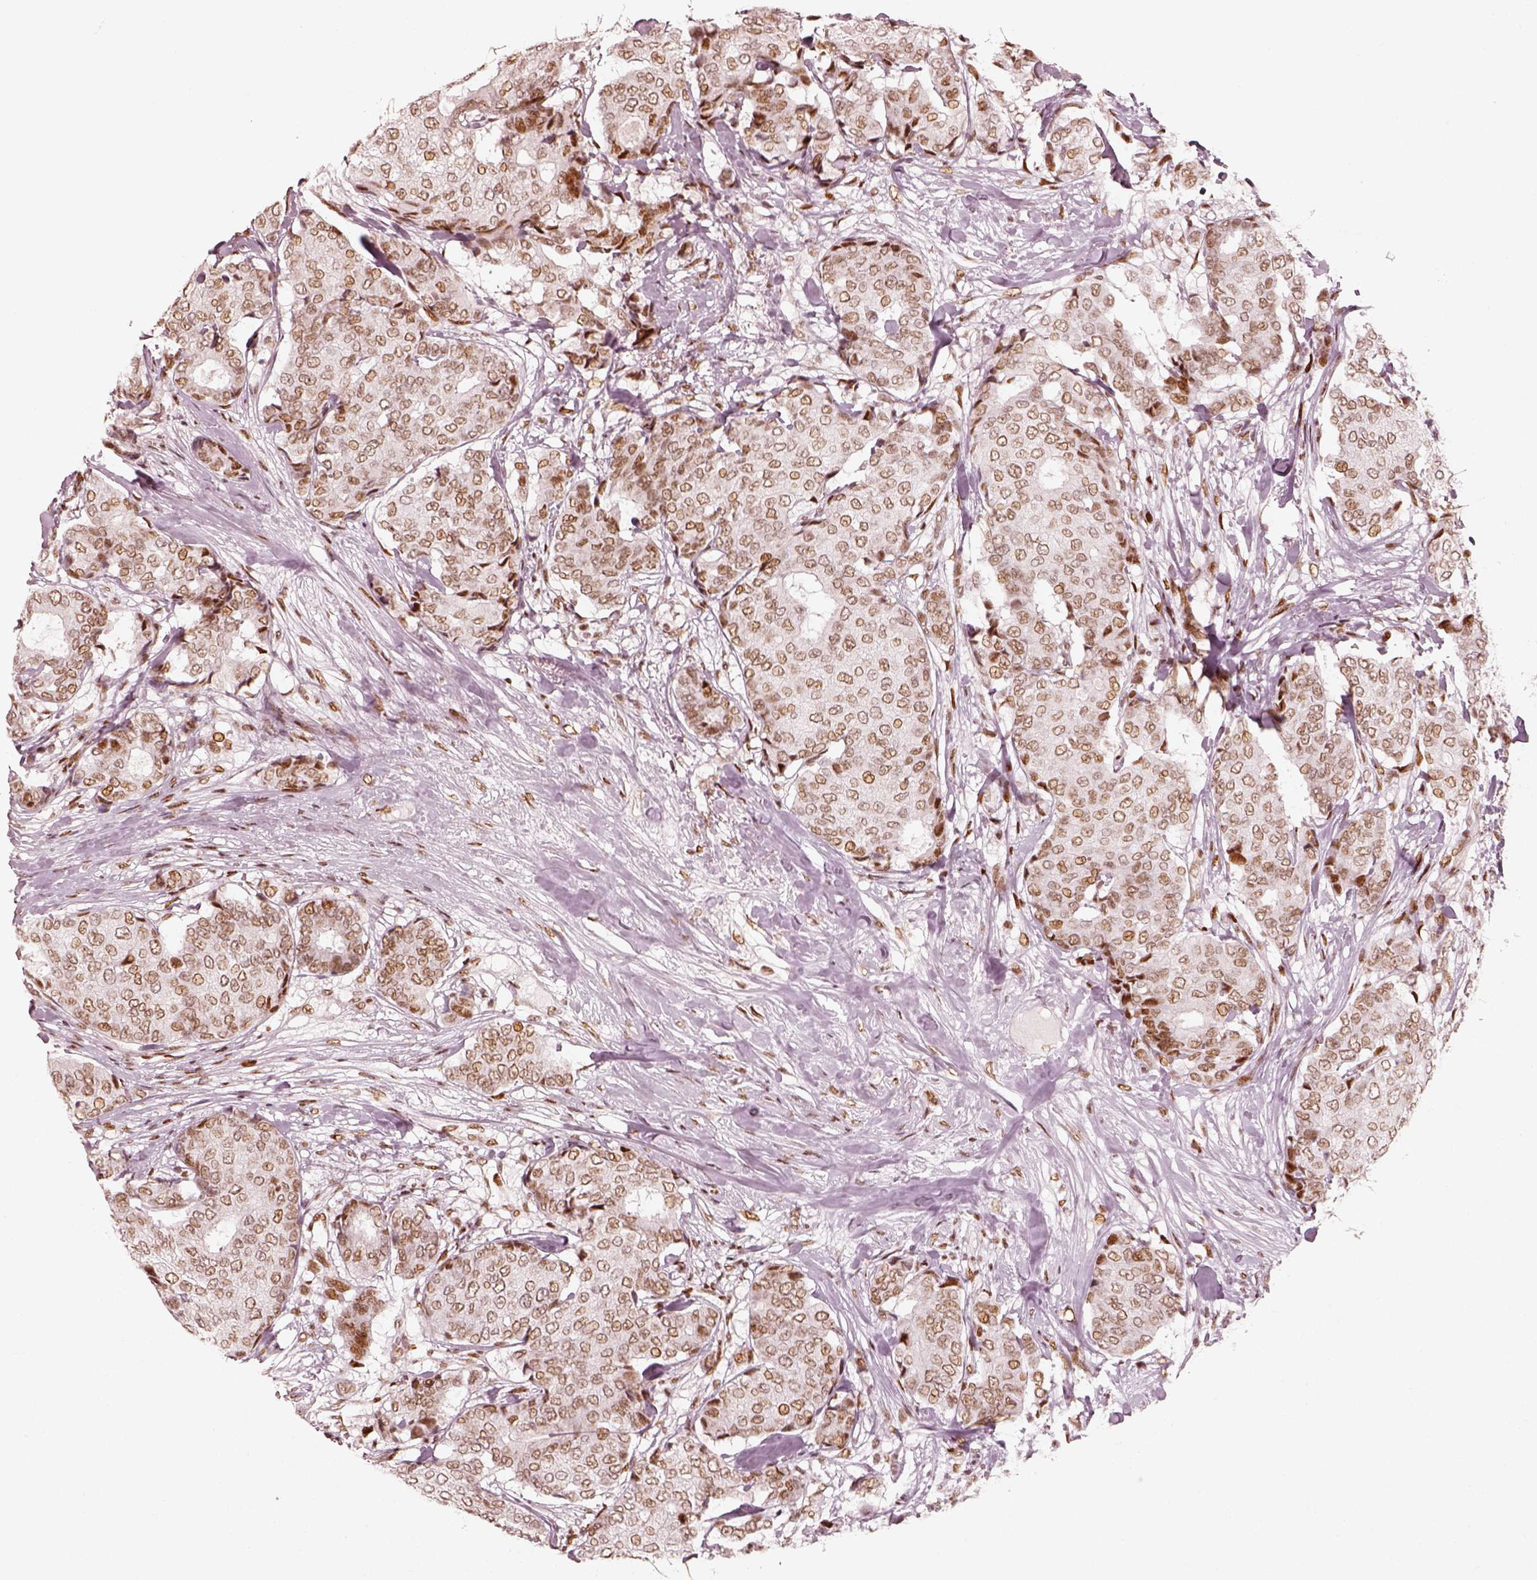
{"staining": {"intensity": "moderate", "quantity": ">75%", "location": "nuclear"}, "tissue": "breast cancer", "cell_type": "Tumor cells", "image_type": "cancer", "snomed": [{"axis": "morphology", "description": "Duct carcinoma"}, {"axis": "topography", "description": "Breast"}], "caption": "A photomicrograph showing moderate nuclear staining in approximately >75% of tumor cells in breast infiltrating ductal carcinoma, as visualized by brown immunohistochemical staining.", "gene": "HNRNPC", "patient": {"sex": "female", "age": 75}}